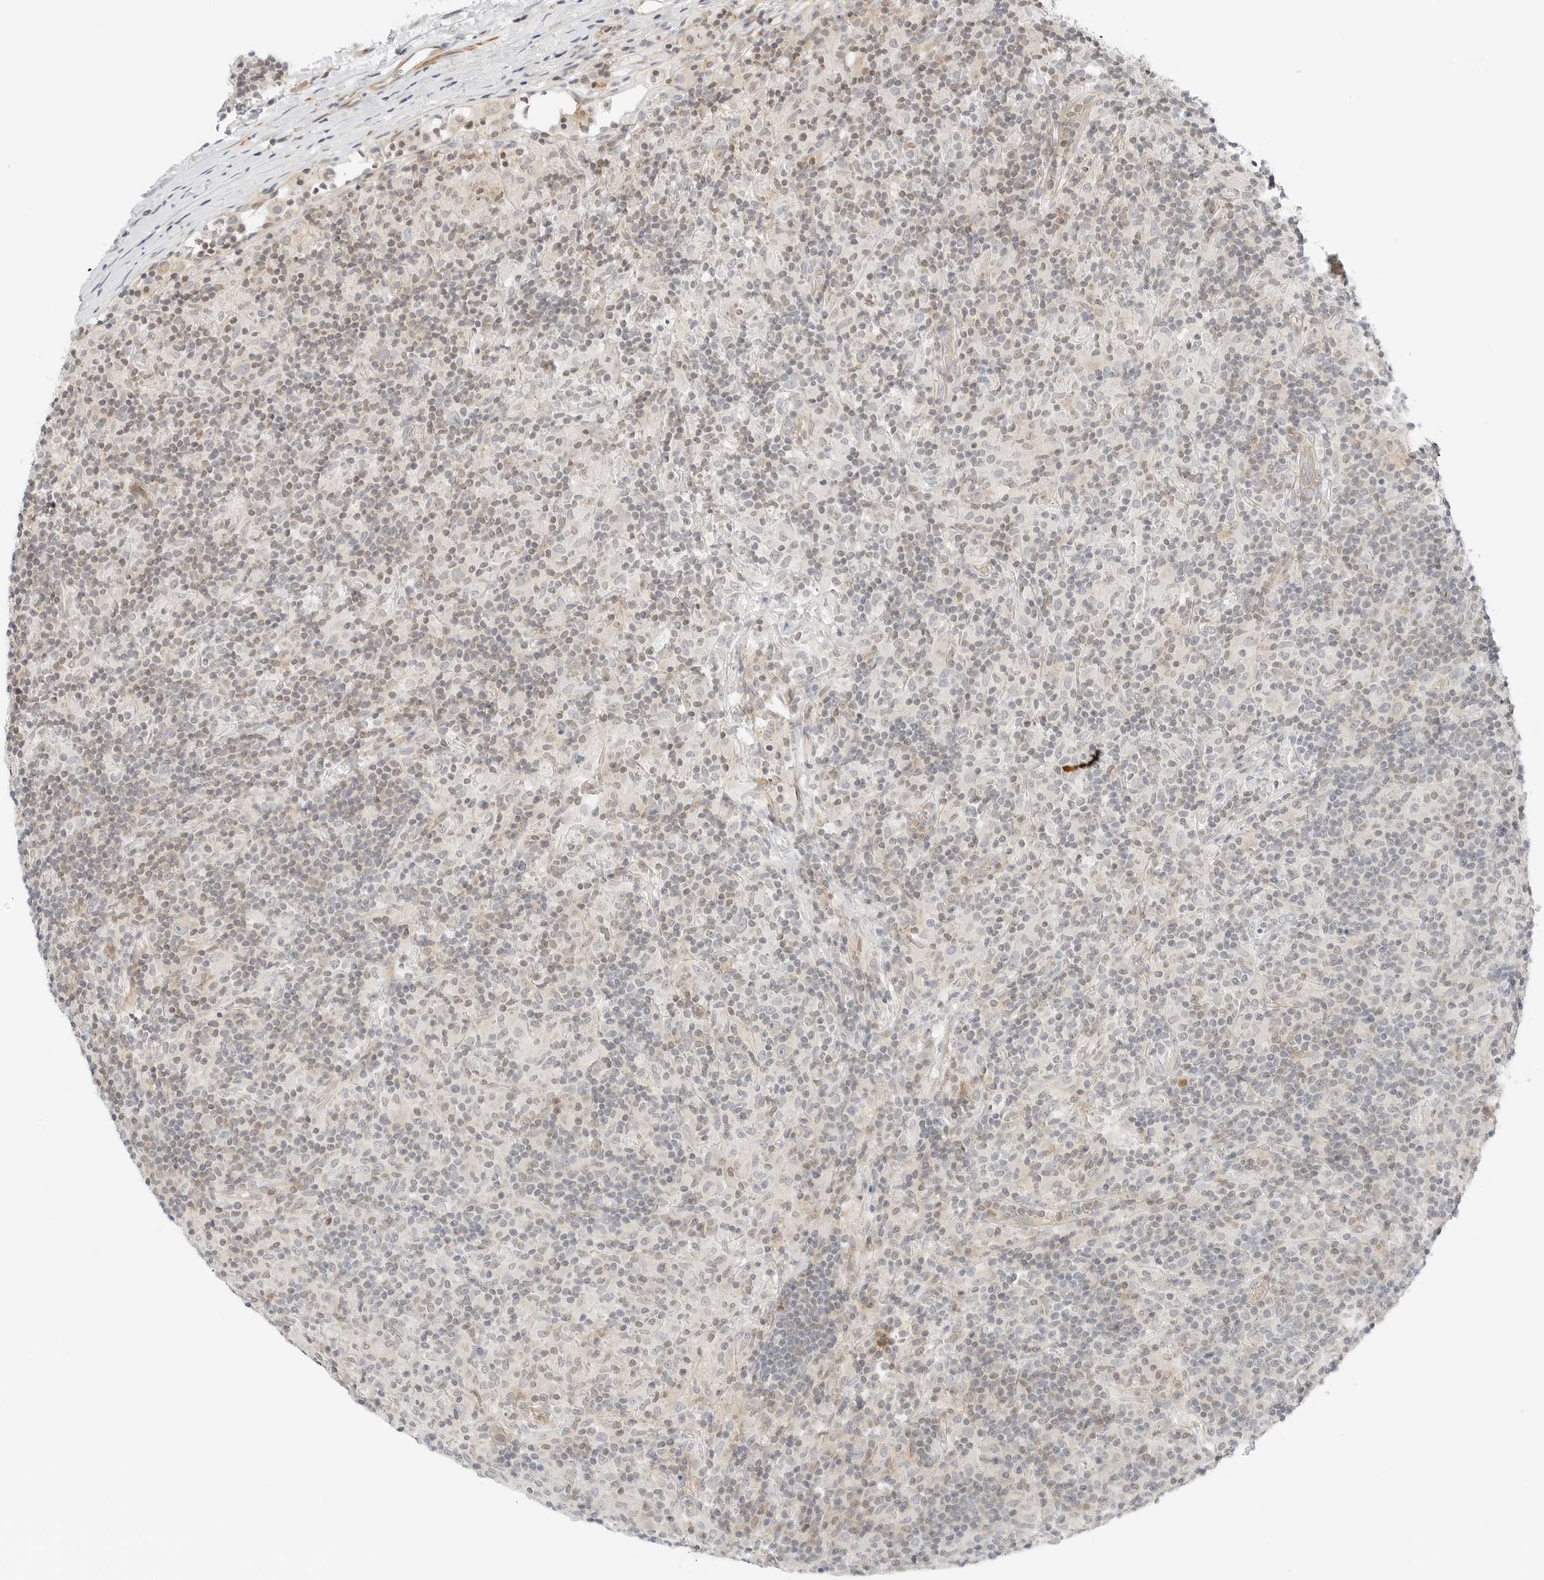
{"staining": {"intensity": "negative", "quantity": "none", "location": "none"}, "tissue": "lymphoma", "cell_type": "Tumor cells", "image_type": "cancer", "snomed": [{"axis": "morphology", "description": "Hodgkin's disease, NOS"}, {"axis": "topography", "description": "Lymph node"}], "caption": "Histopathology image shows no protein staining in tumor cells of Hodgkin's disease tissue.", "gene": "IQCC", "patient": {"sex": "male", "age": 70}}